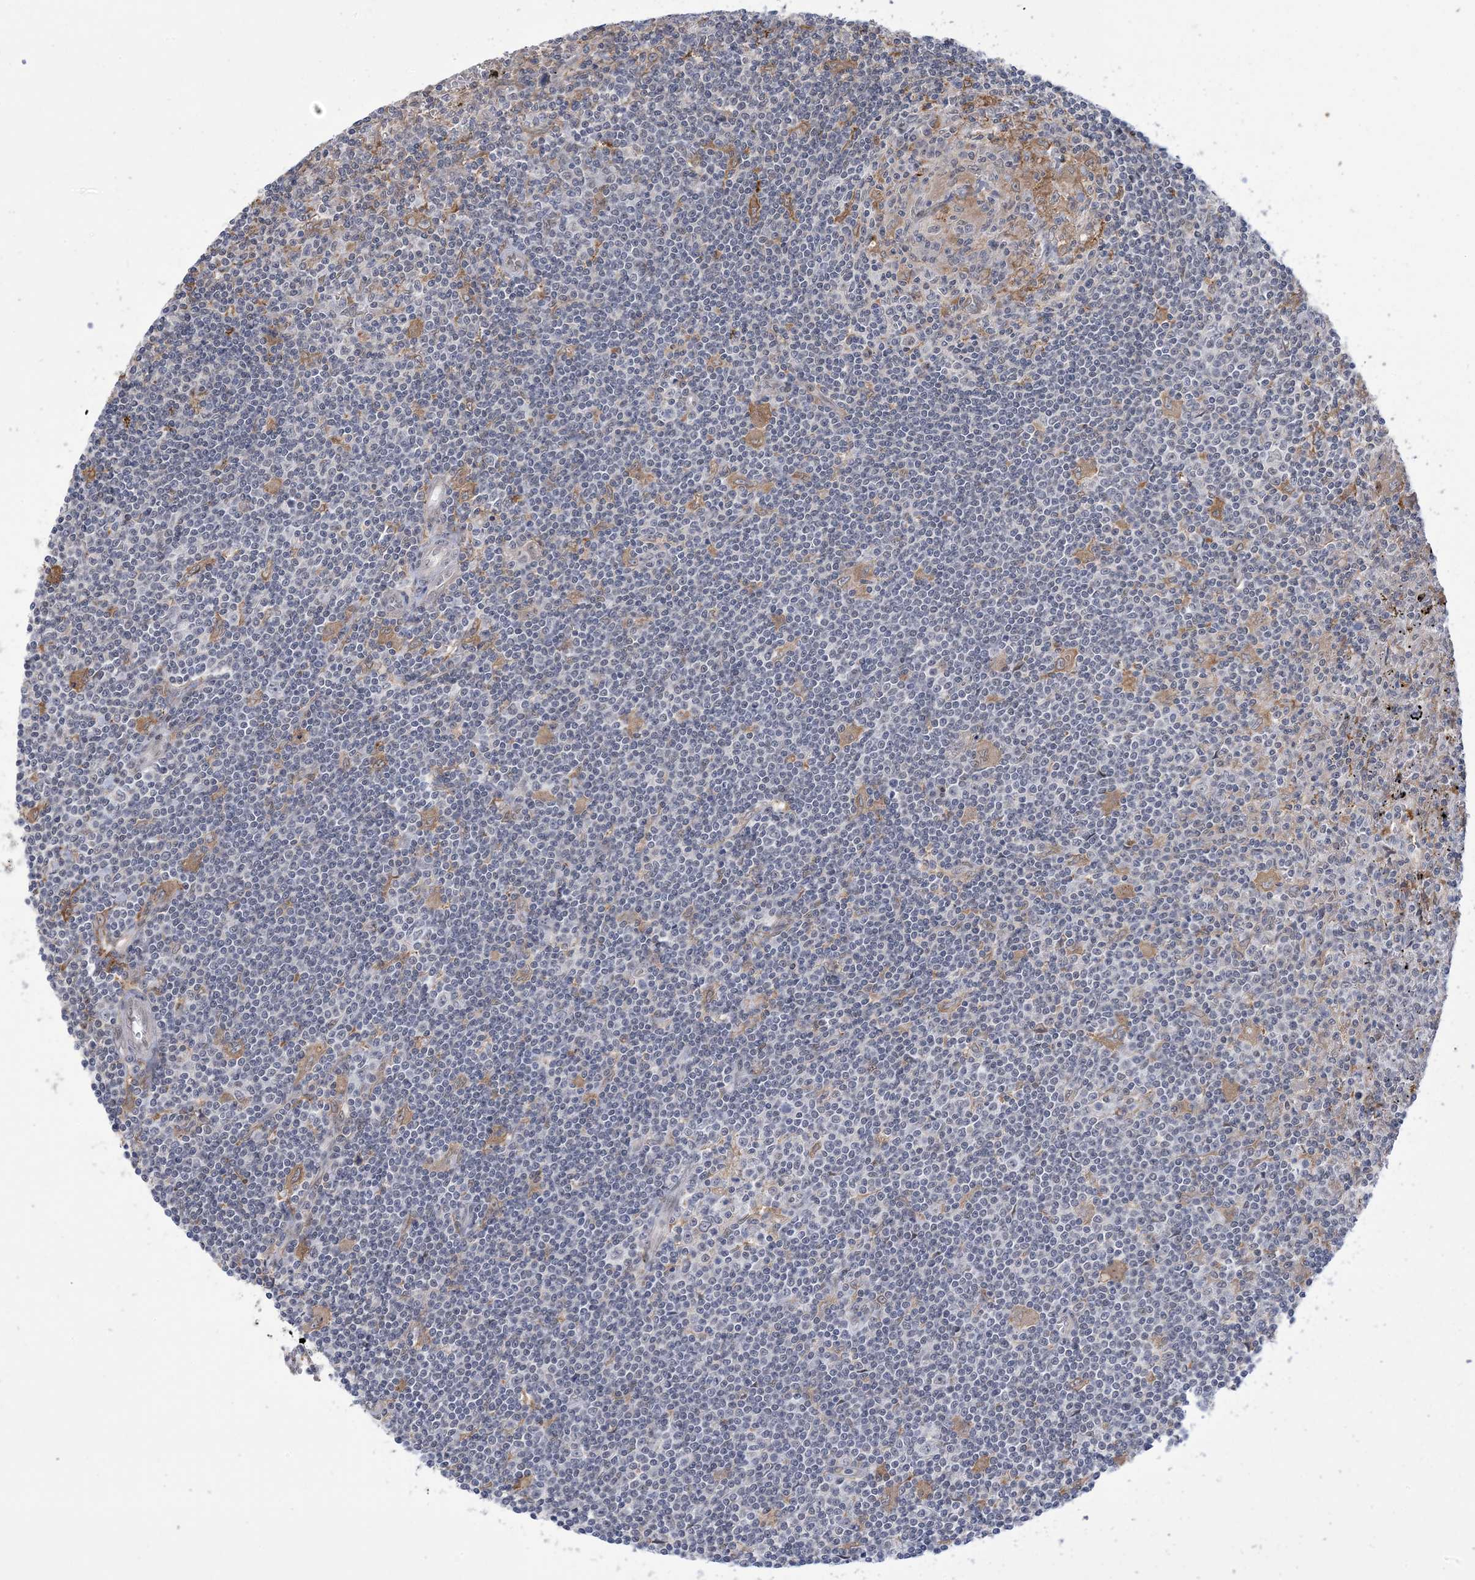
{"staining": {"intensity": "negative", "quantity": "none", "location": "none"}, "tissue": "lymphoma", "cell_type": "Tumor cells", "image_type": "cancer", "snomed": [{"axis": "morphology", "description": "Malignant lymphoma, non-Hodgkin's type, Low grade"}, {"axis": "topography", "description": "Spleen"}], "caption": "Immunohistochemistry (IHC) photomicrograph of neoplastic tissue: human lymphoma stained with DAB (3,3'-diaminobenzidine) shows no significant protein expression in tumor cells. The staining was performed using DAB (3,3'-diaminobenzidine) to visualize the protein expression in brown, while the nuclei were stained in blue with hematoxylin (Magnification: 20x).", "gene": "ZNF8", "patient": {"sex": "male", "age": 76}}